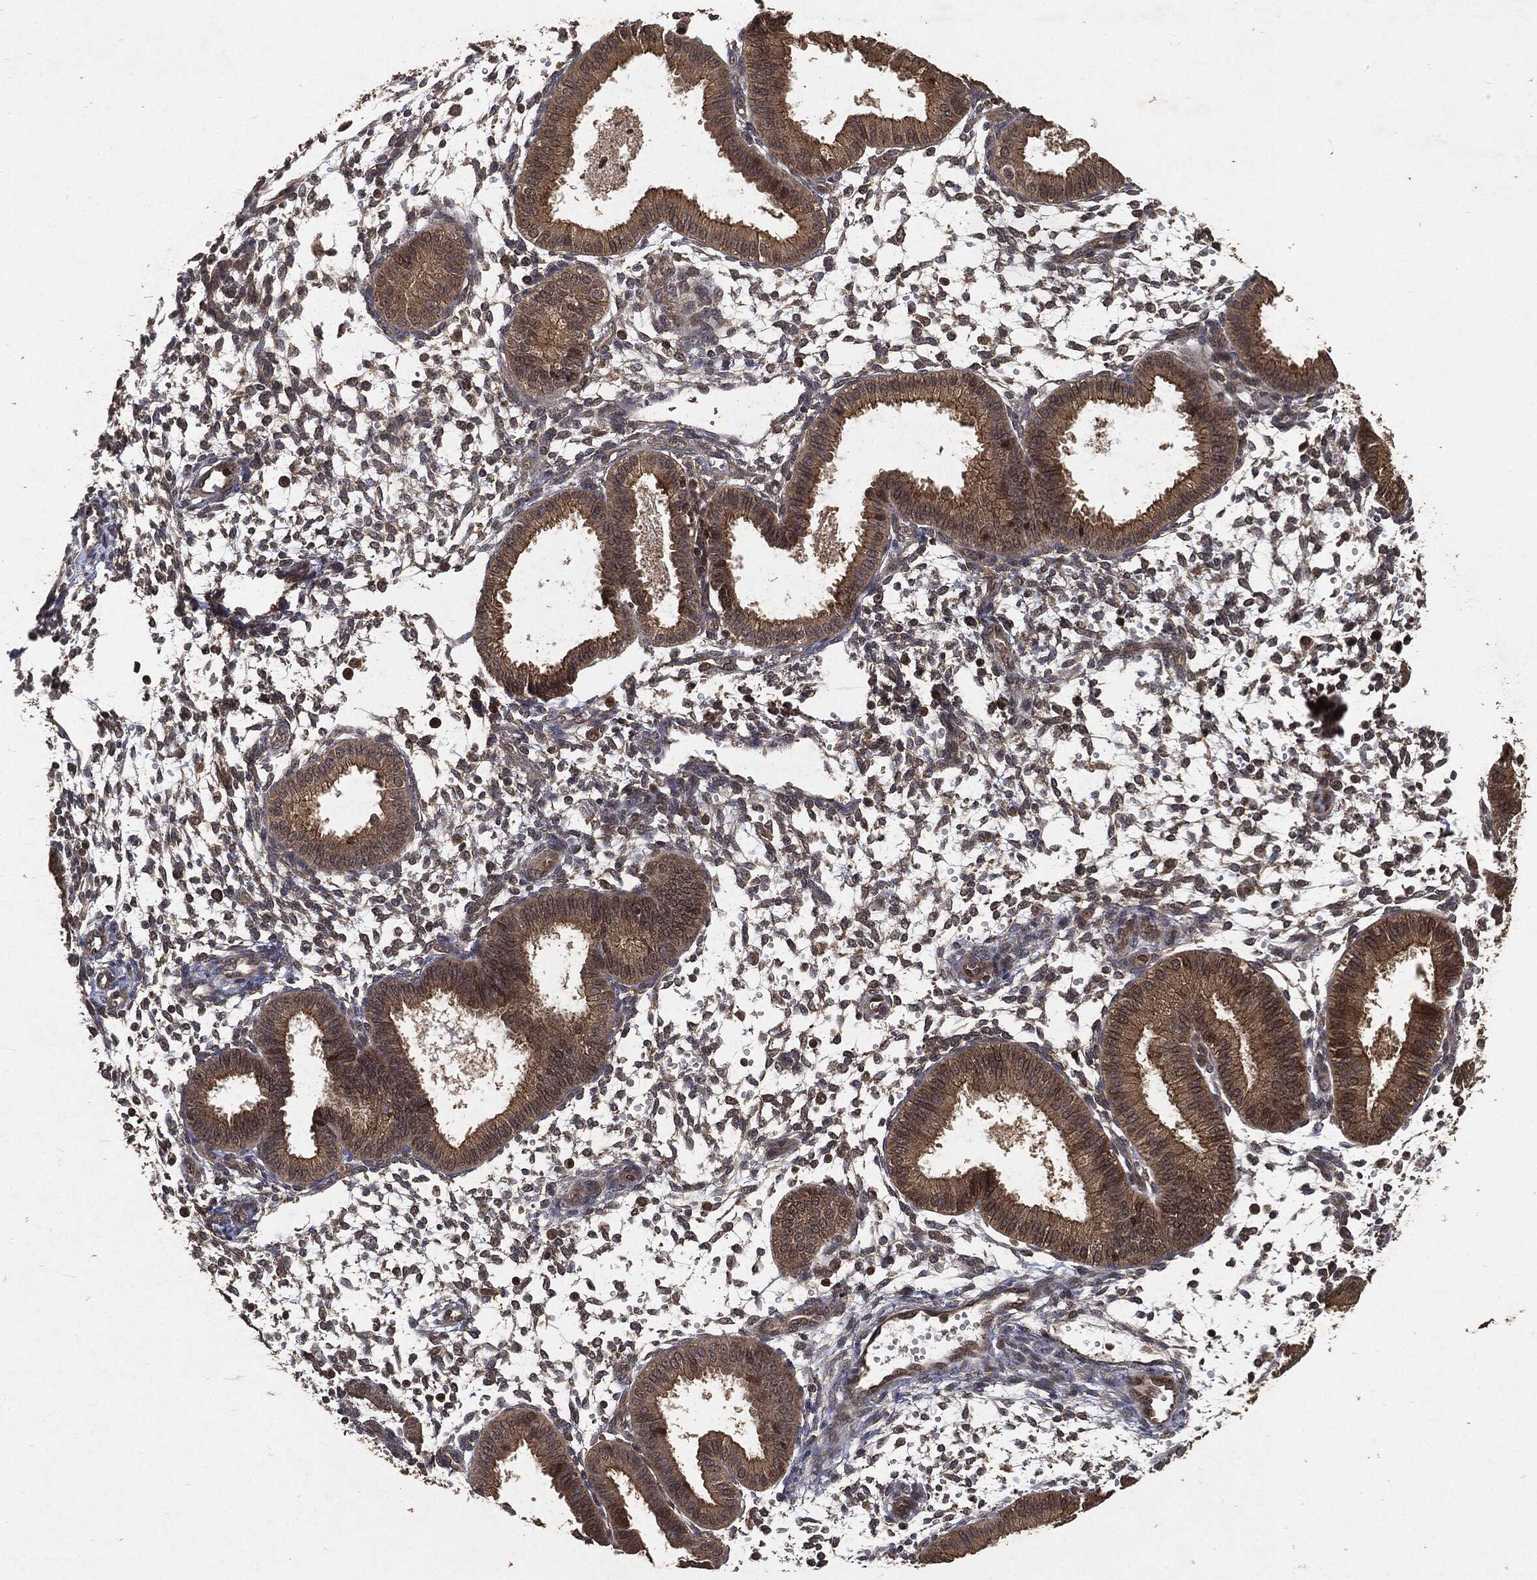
{"staining": {"intensity": "moderate", "quantity": "25%-75%", "location": "cytoplasmic/membranous"}, "tissue": "endometrium", "cell_type": "Cells in endometrial stroma", "image_type": "normal", "snomed": [{"axis": "morphology", "description": "Normal tissue, NOS"}, {"axis": "topography", "description": "Endometrium"}], "caption": "The image exhibits a brown stain indicating the presence of a protein in the cytoplasmic/membranous of cells in endometrial stroma in endometrium. (DAB (3,3'-diaminobenzidine) IHC, brown staining for protein, blue staining for nuclei).", "gene": "ZNF226", "patient": {"sex": "female", "age": 43}}